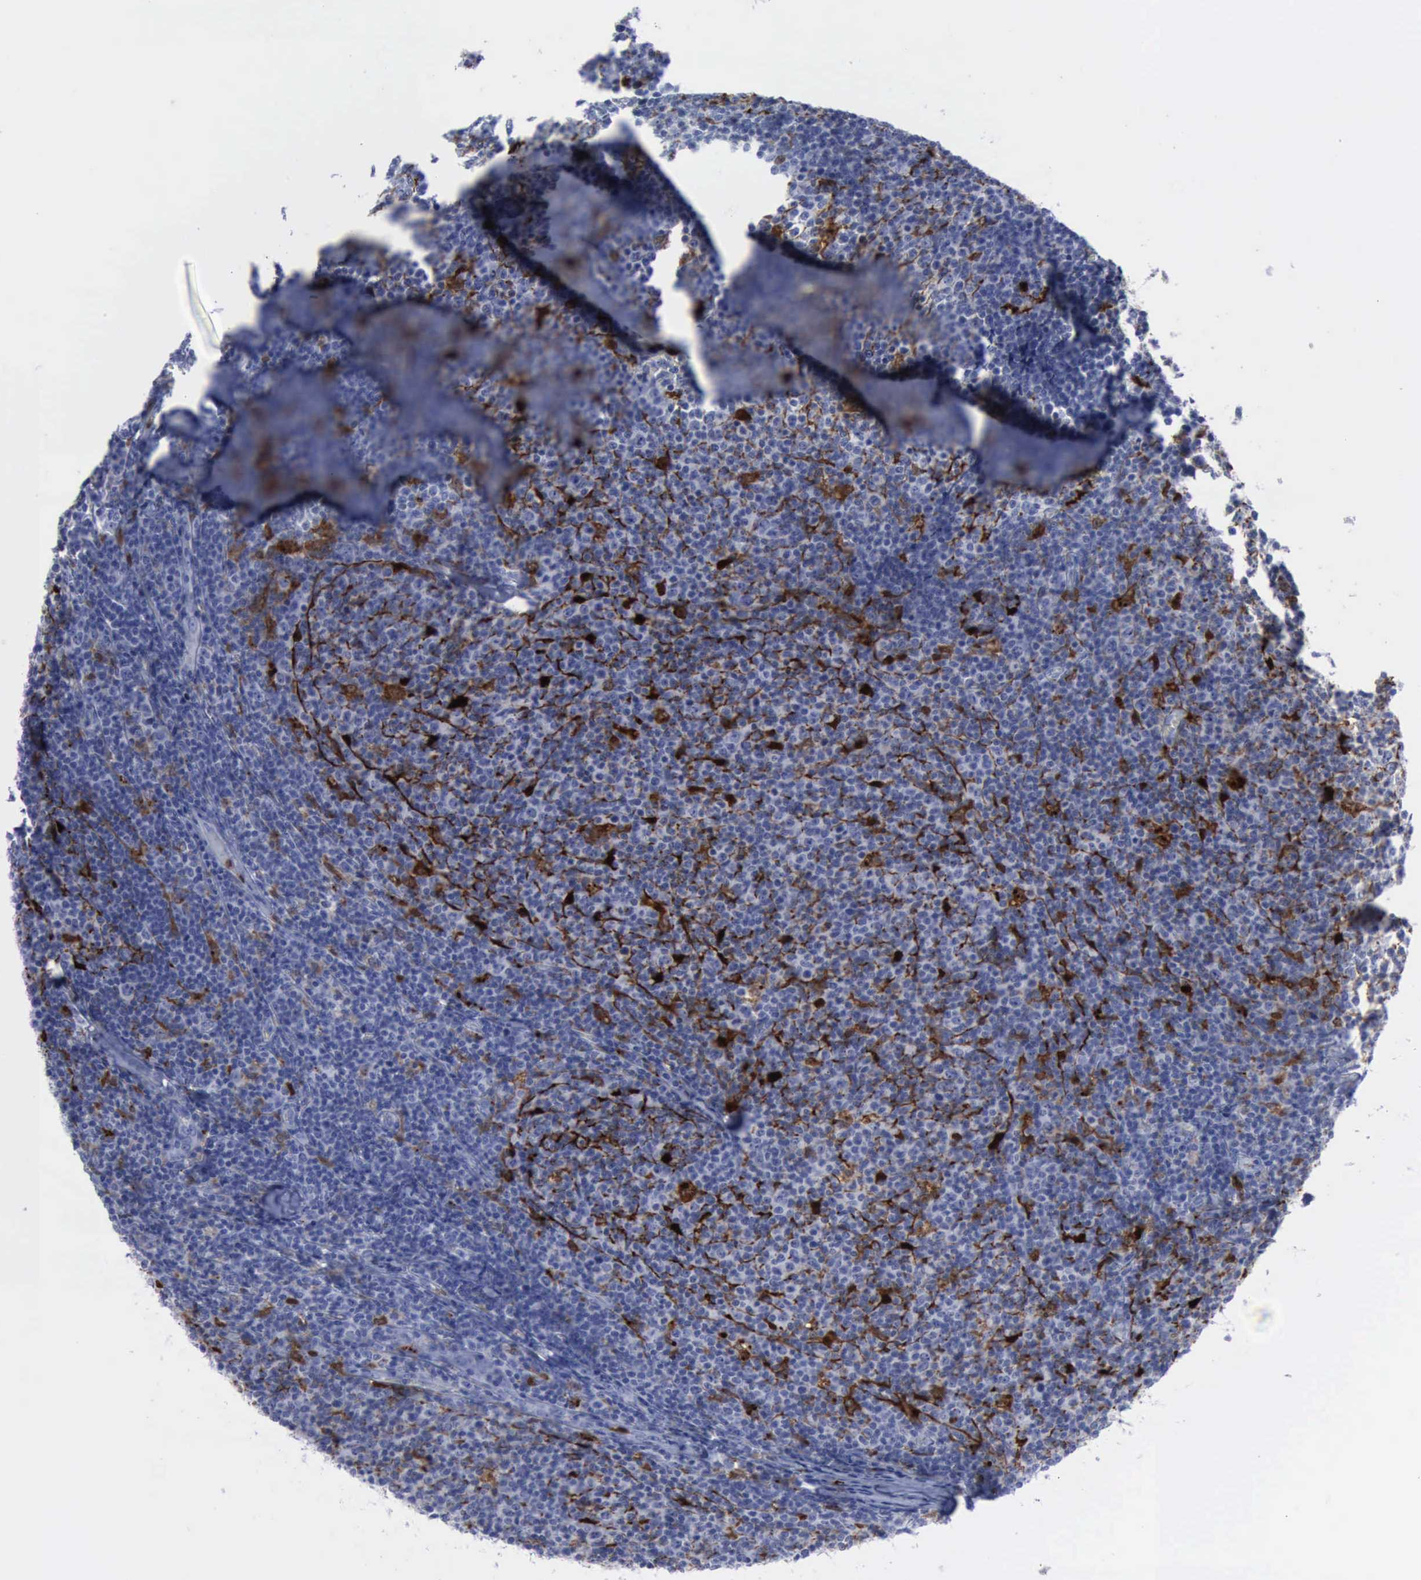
{"staining": {"intensity": "negative", "quantity": "none", "location": "none"}, "tissue": "lymphoma", "cell_type": "Tumor cells", "image_type": "cancer", "snomed": [{"axis": "morphology", "description": "Malignant lymphoma, non-Hodgkin's type, Low grade"}, {"axis": "topography", "description": "Lymph node"}], "caption": "This is an immunohistochemistry (IHC) histopathology image of human lymphoma. There is no positivity in tumor cells.", "gene": "CSTA", "patient": {"sex": "male", "age": 74}}